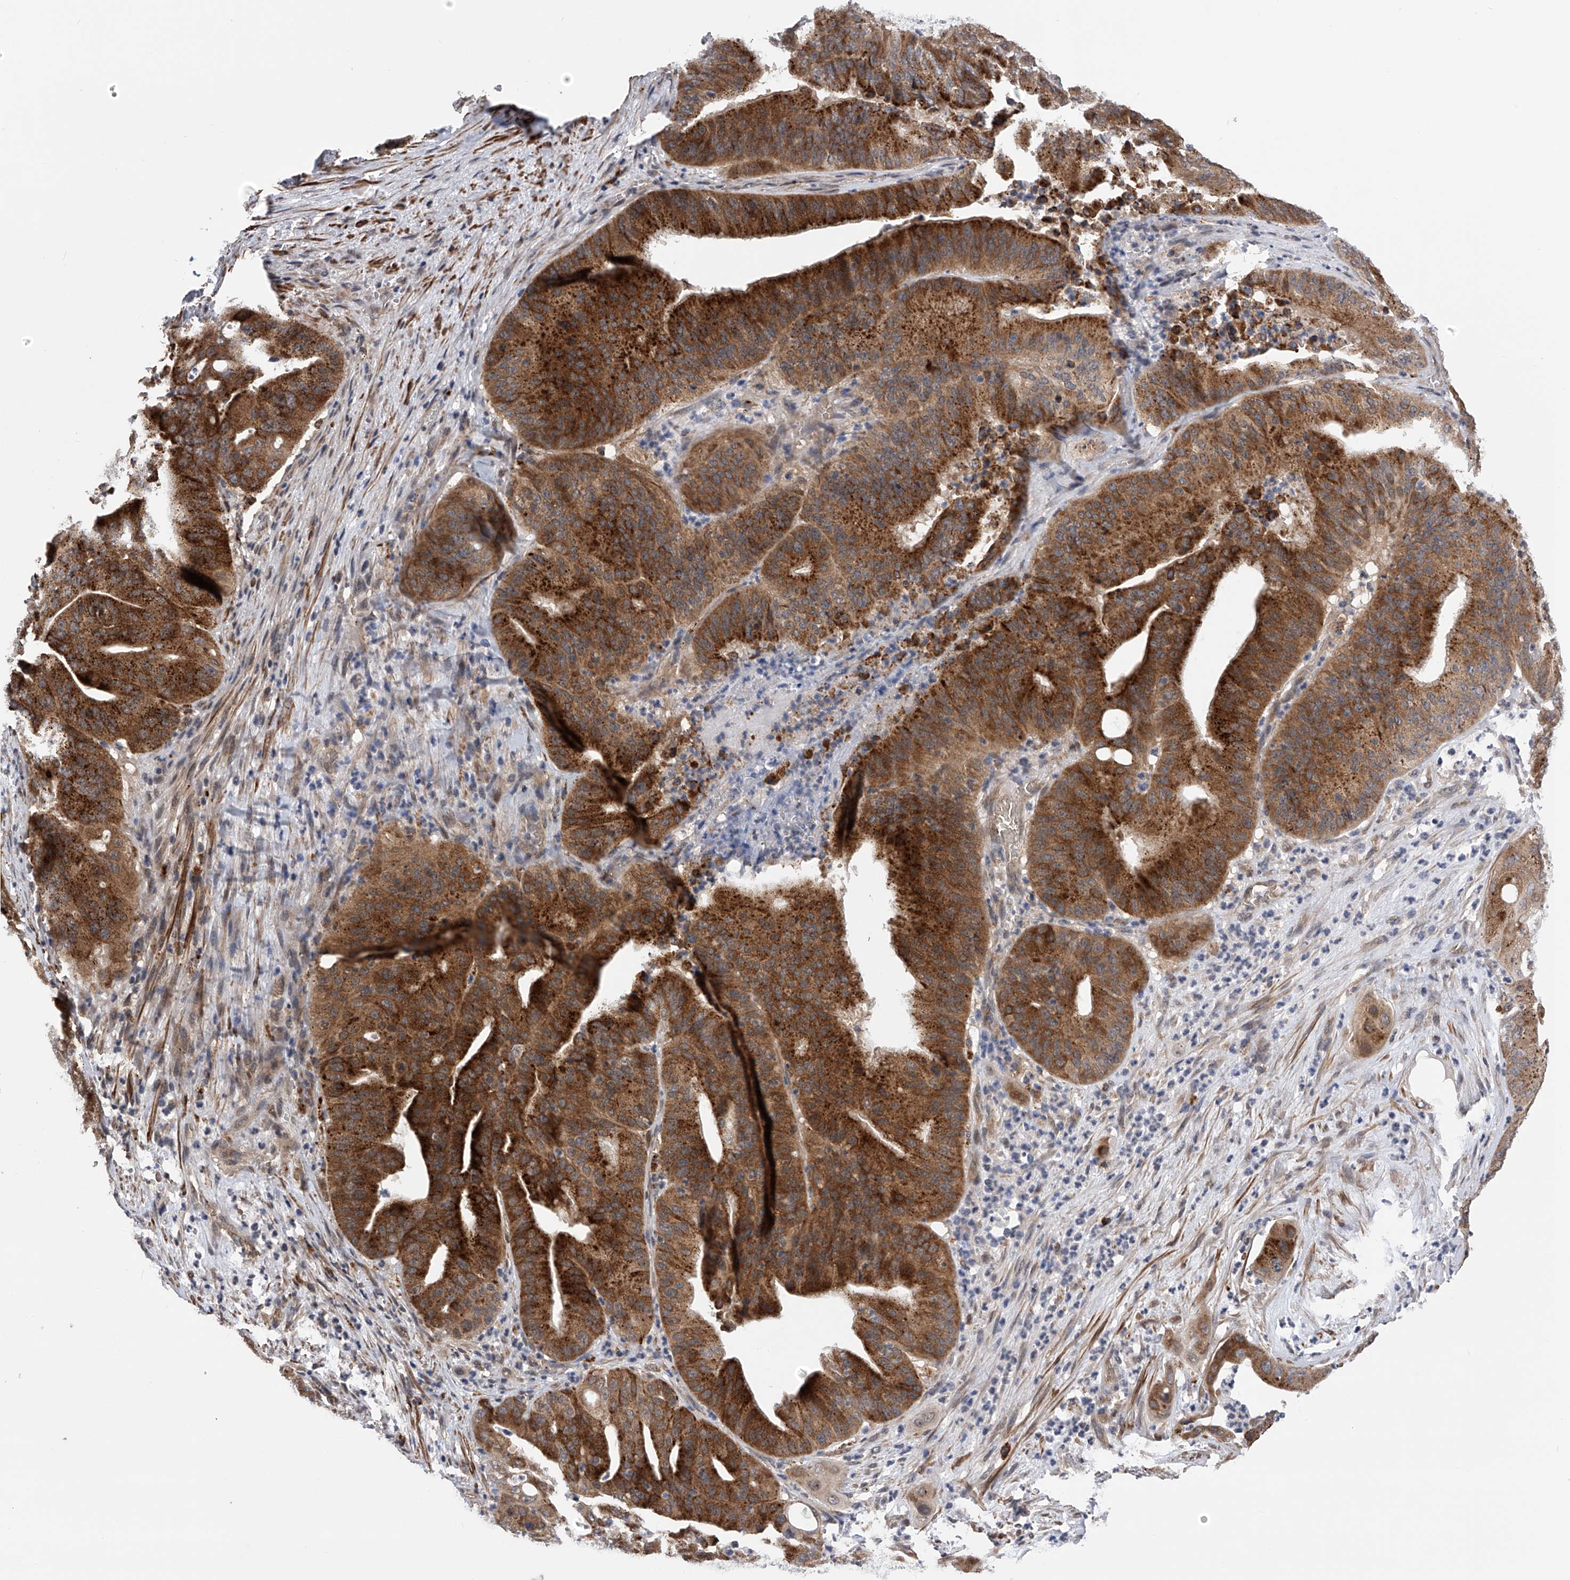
{"staining": {"intensity": "strong", "quantity": ">75%", "location": "cytoplasmic/membranous"}, "tissue": "pancreatic cancer", "cell_type": "Tumor cells", "image_type": "cancer", "snomed": [{"axis": "morphology", "description": "Adenocarcinoma, NOS"}, {"axis": "topography", "description": "Pancreas"}], "caption": "IHC photomicrograph of human adenocarcinoma (pancreatic) stained for a protein (brown), which demonstrates high levels of strong cytoplasmic/membranous positivity in about >75% of tumor cells.", "gene": "SPOCK1", "patient": {"sex": "female", "age": 77}}